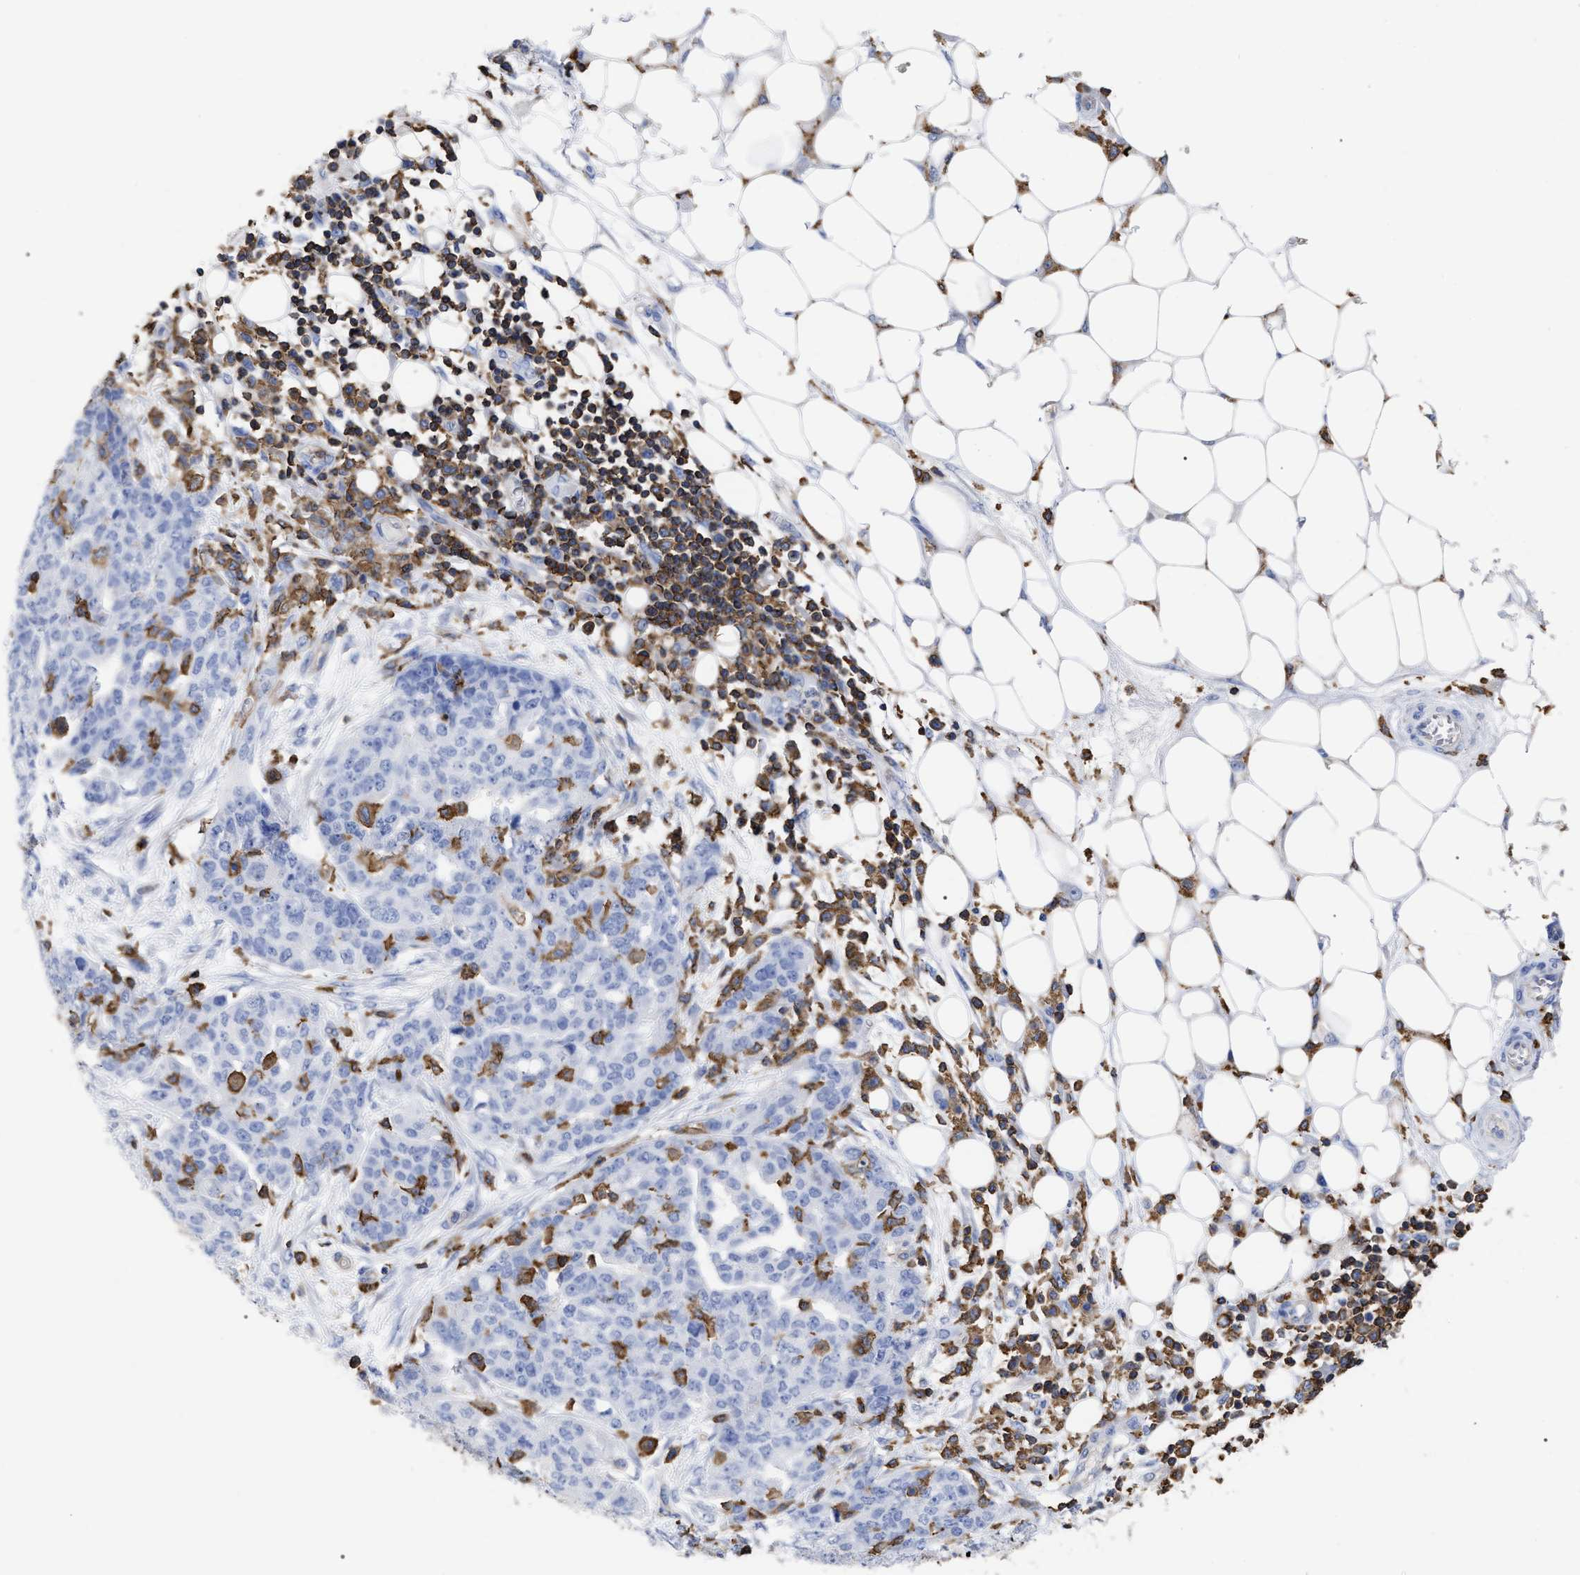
{"staining": {"intensity": "negative", "quantity": "none", "location": "none"}, "tissue": "ovarian cancer", "cell_type": "Tumor cells", "image_type": "cancer", "snomed": [{"axis": "morphology", "description": "Cystadenocarcinoma, serous, NOS"}, {"axis": "topography", "description": "Soft tissue"}, {"axis": "topography", "description": "Ovary"}], "caption": "Tumor cells are negative for brown protein staining in serous cystadenocarcinoma (ovarian).", "gene": "HCLS1", "patient": {"sex": "female", "age": 57}}